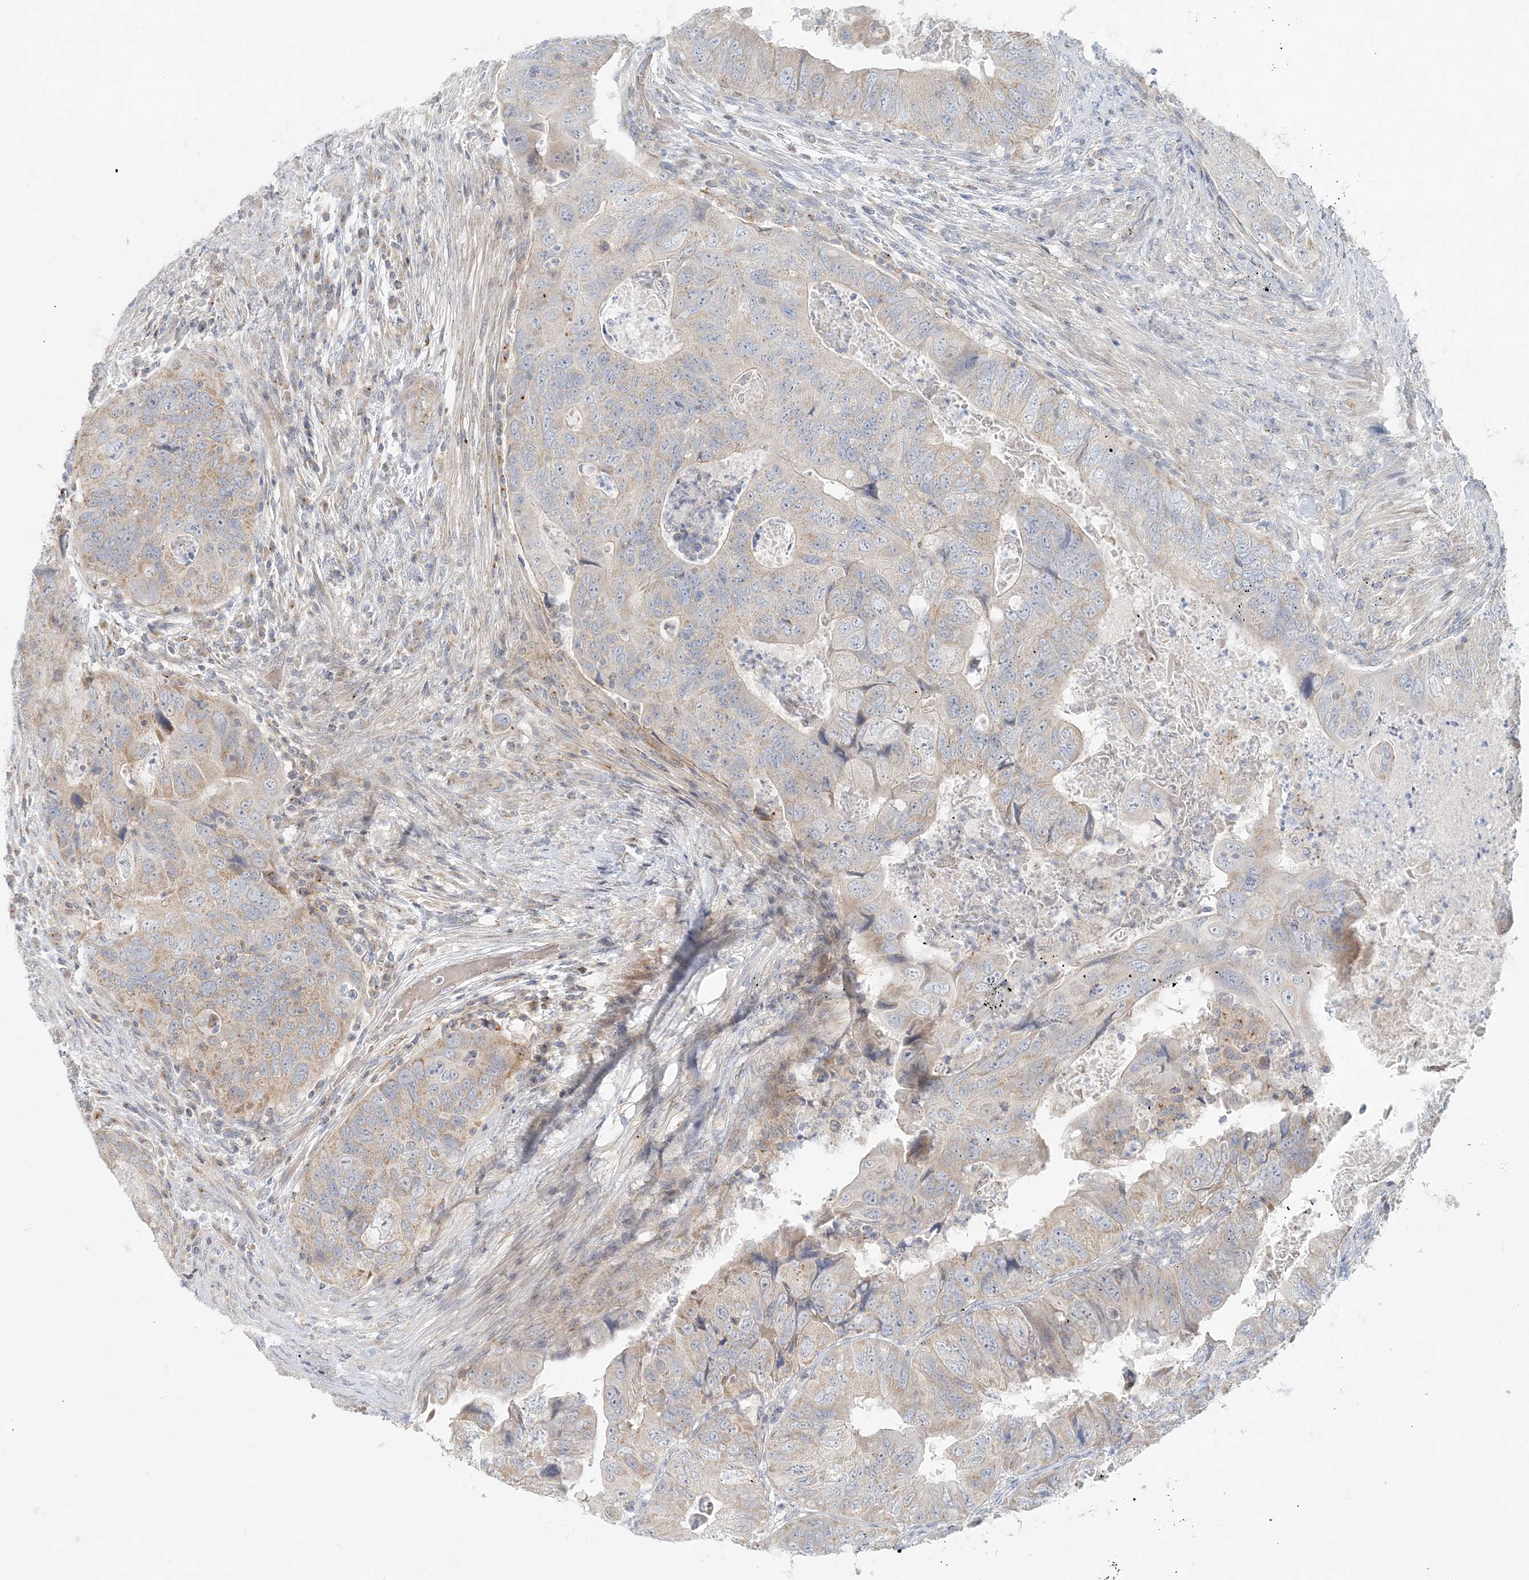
{"staining": {"intensity": "weak", "quantity": "<25%", "location": "cytoplasmic/membranous"}, "tissue": "colorectal cancer", "cell_type": "Tumor cells", "image_type": "cancer", "snomed": [{"axis": "morphology", "description": "Adenocarcinoma, NOS"}, {"axis": "topography", "description": "Rectum"}], "caption": "The photomicrograph shows no significant expression in tumor cells of colorectal adenocarcinoma. (DAB (3,3'-diaminobenzidine) IHC with hematoxylin counter stain).", "gene": "NAA11", "patient": {"sex": "male", "age": 63}}